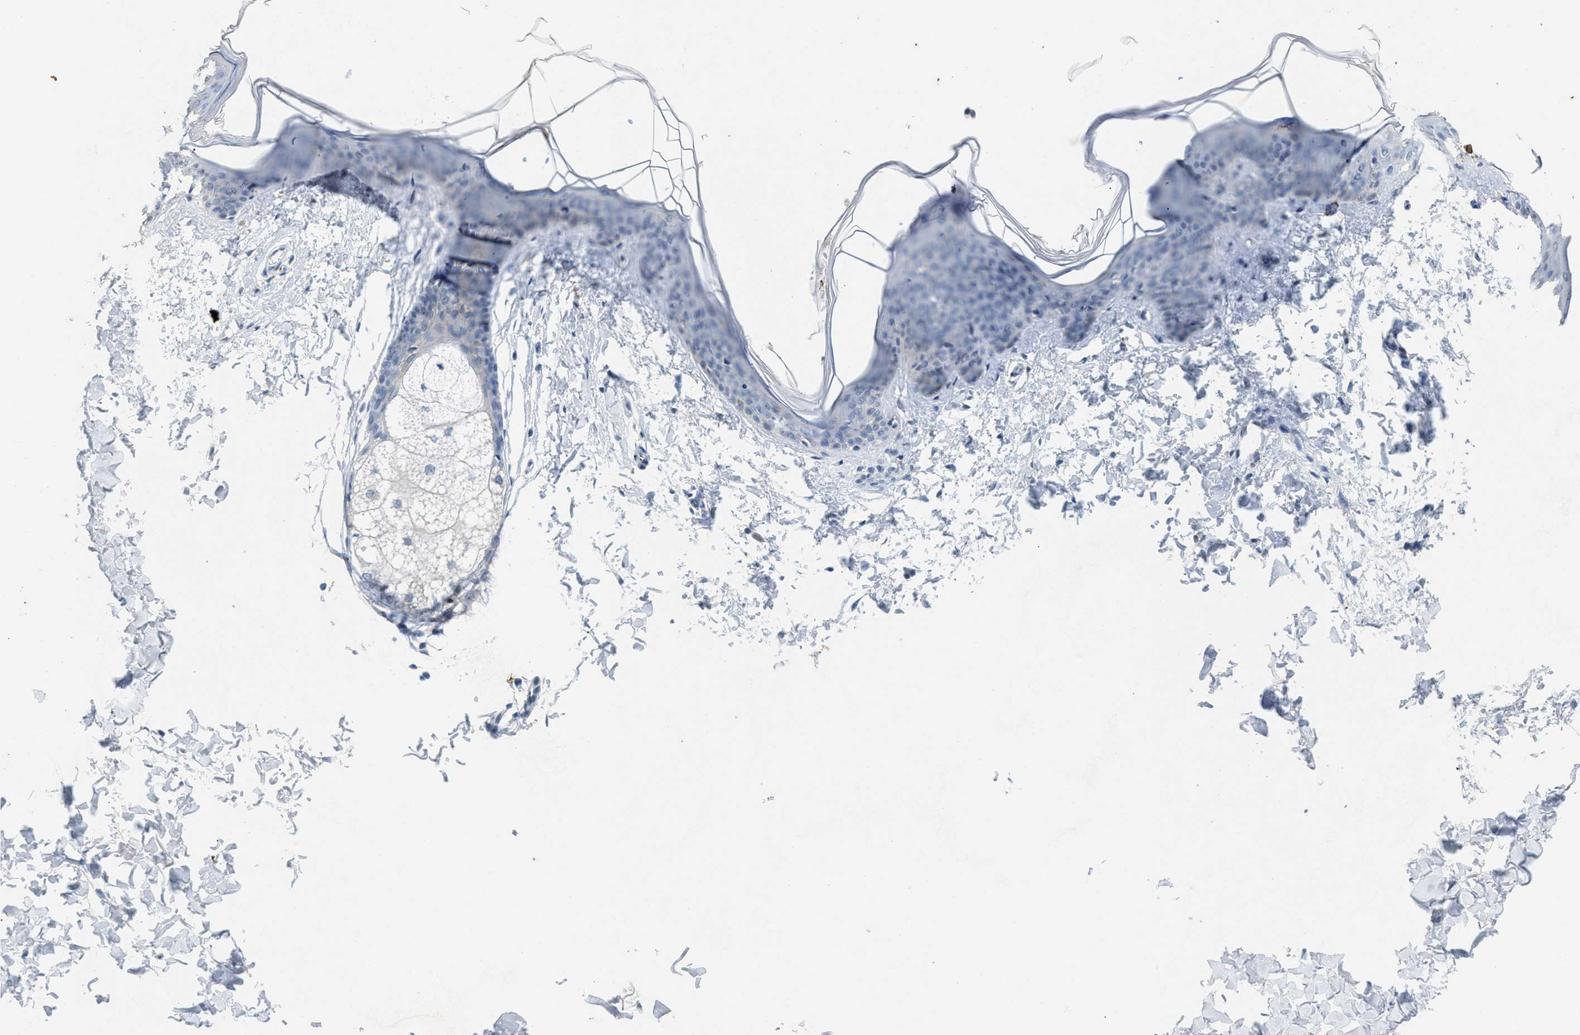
{"staining": {"intensity": "negative", "quantity": "none", "location": "none"}, "tissue": "skin", "cell_type": "Fibroblasts", "image_type": "normal", "snomed": [{"axis": "morphology", "description": "Normal tissue, NOS"}, {"axis": "topography", "description": "Skin"}], "caption": "A high-resolution histopathology image shows IHC staining of benign skin, which displays no significant positivity in fibroblasts. (DAB (3,3'-diaminobenzidine) immunohistochemistry (IHC), high magnification).", "gene": "SLC5A5", "patient": {"sex": "female", "age": 17}}